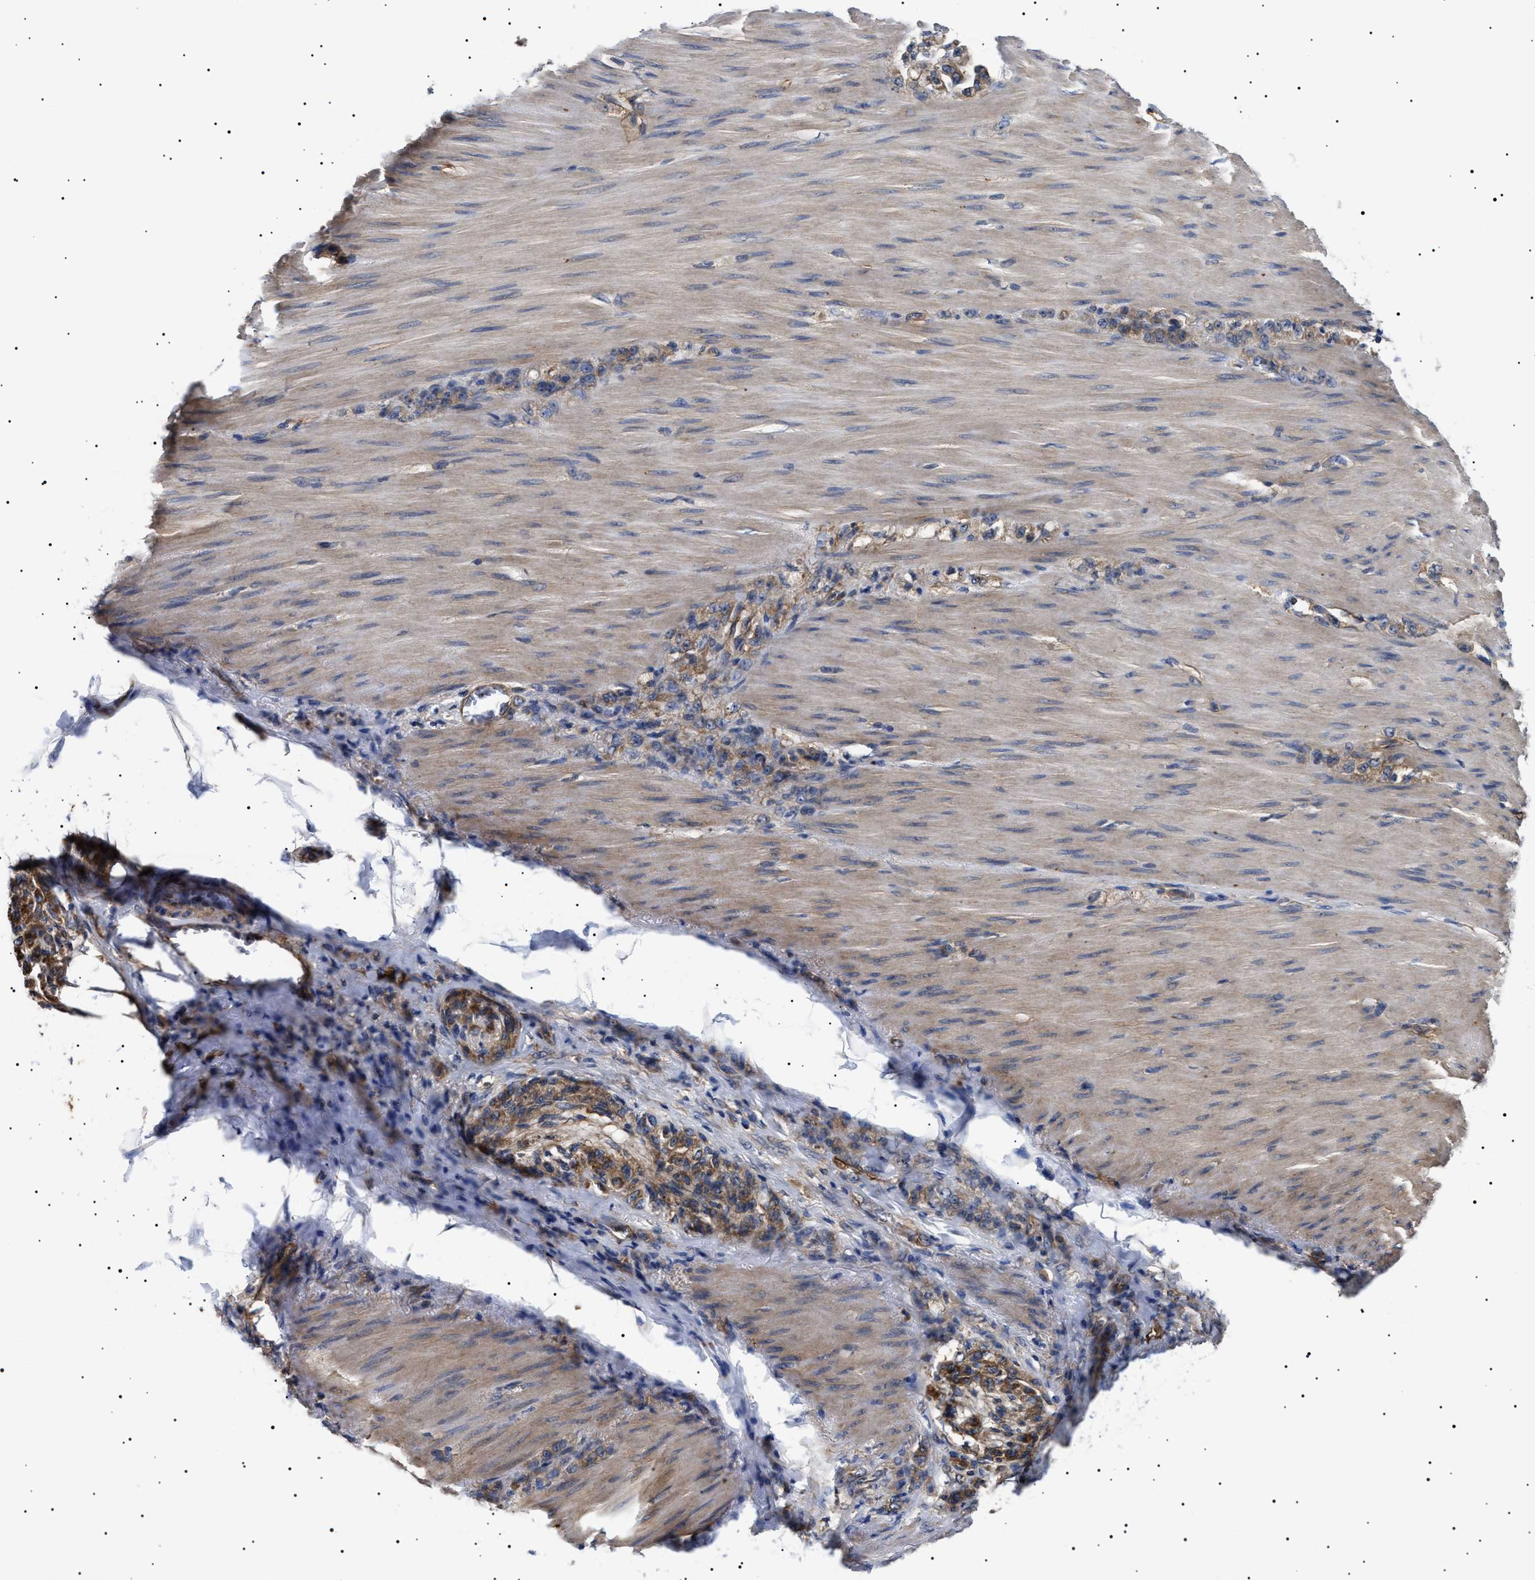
{"staining": {"intensity": "moderate", "quantity": ">75%", "location": "cytoplasmic/membranous"}, "tissue": "stomach cancer", "cell_type": "Tumor cells", "image_type": "cancer", "snomed": [{"axis": "morphology", "description": "Normal tissue, NOS"}, {"axis": "morphology", "description": "Adenocarcinoma, NOS"}, {"axis": "topography", "description": "Stomach"}], "caption": "DAB immunohistochemical staining of human adenocarcinoma (stomach) shows moderate cytoplasmic/membranous protein expression in approximately >75% of tumor cells. The protein of interest is shown in brown color, while the nuclei are stained blue.", "gene": "TPP2", "patient": {"sex": "male", "age": 82}}